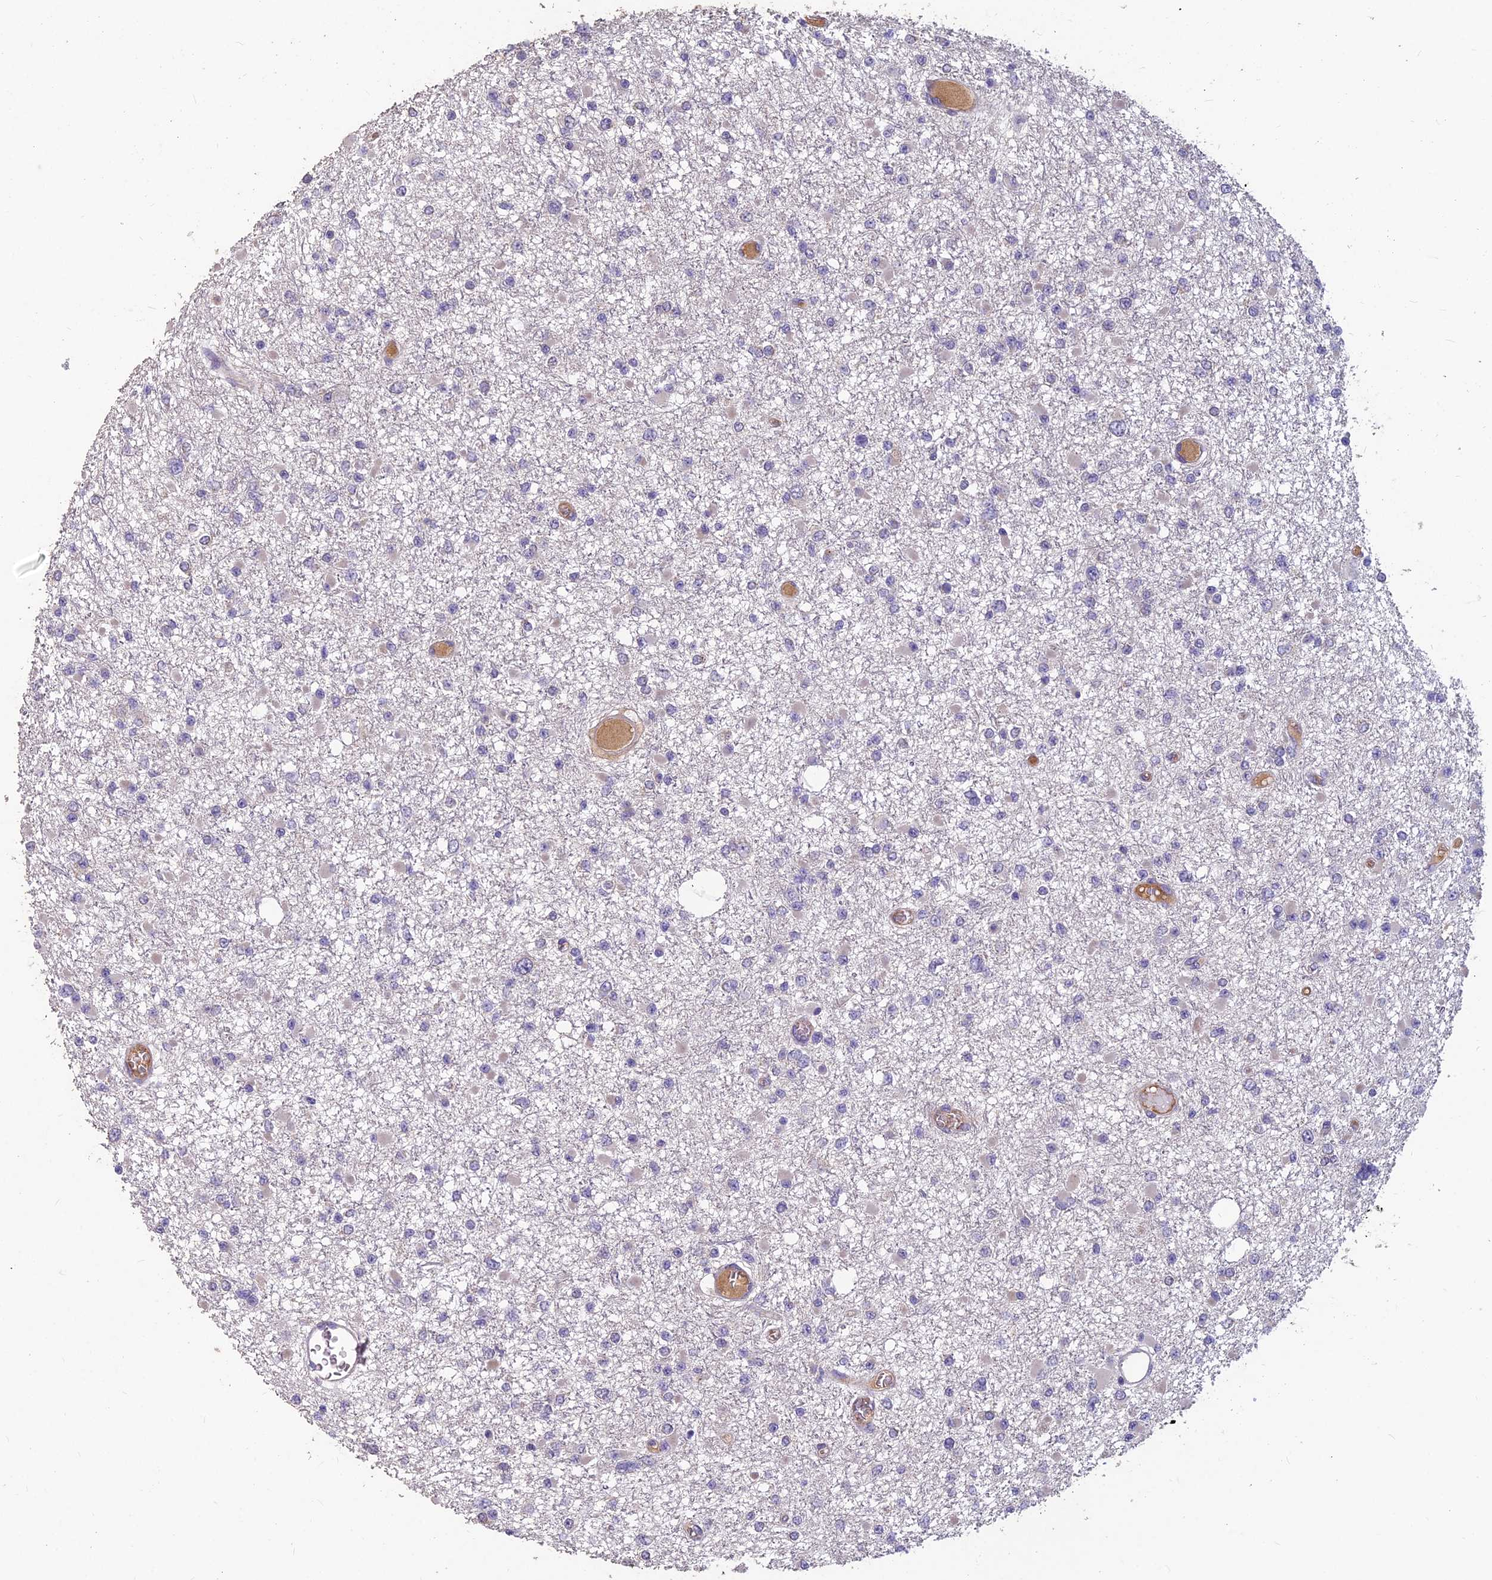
{"staining": {"intensity": "negative", "quantity": "none", "location": "none"}, "tissue": "glioma", "cell_type": "Tumor cells", "image_type": "cancer", "snomed": [{"axis": "morphology", "description": "Glioma, malignant, Low grade"}, {"axis": "topography", "description": "Brain"}], "caption": "IHC micrograph of neoplastic tissue: human glioma stained with DAB (3,3'-diaminobenzidine) demonstrates no significant protein positivity in tumor cells. (Immunohistochemistry, brightfield microscopy, high magnification).", "gene": "CEACAM16", "patient": {"sex": "female", "age": 22}}